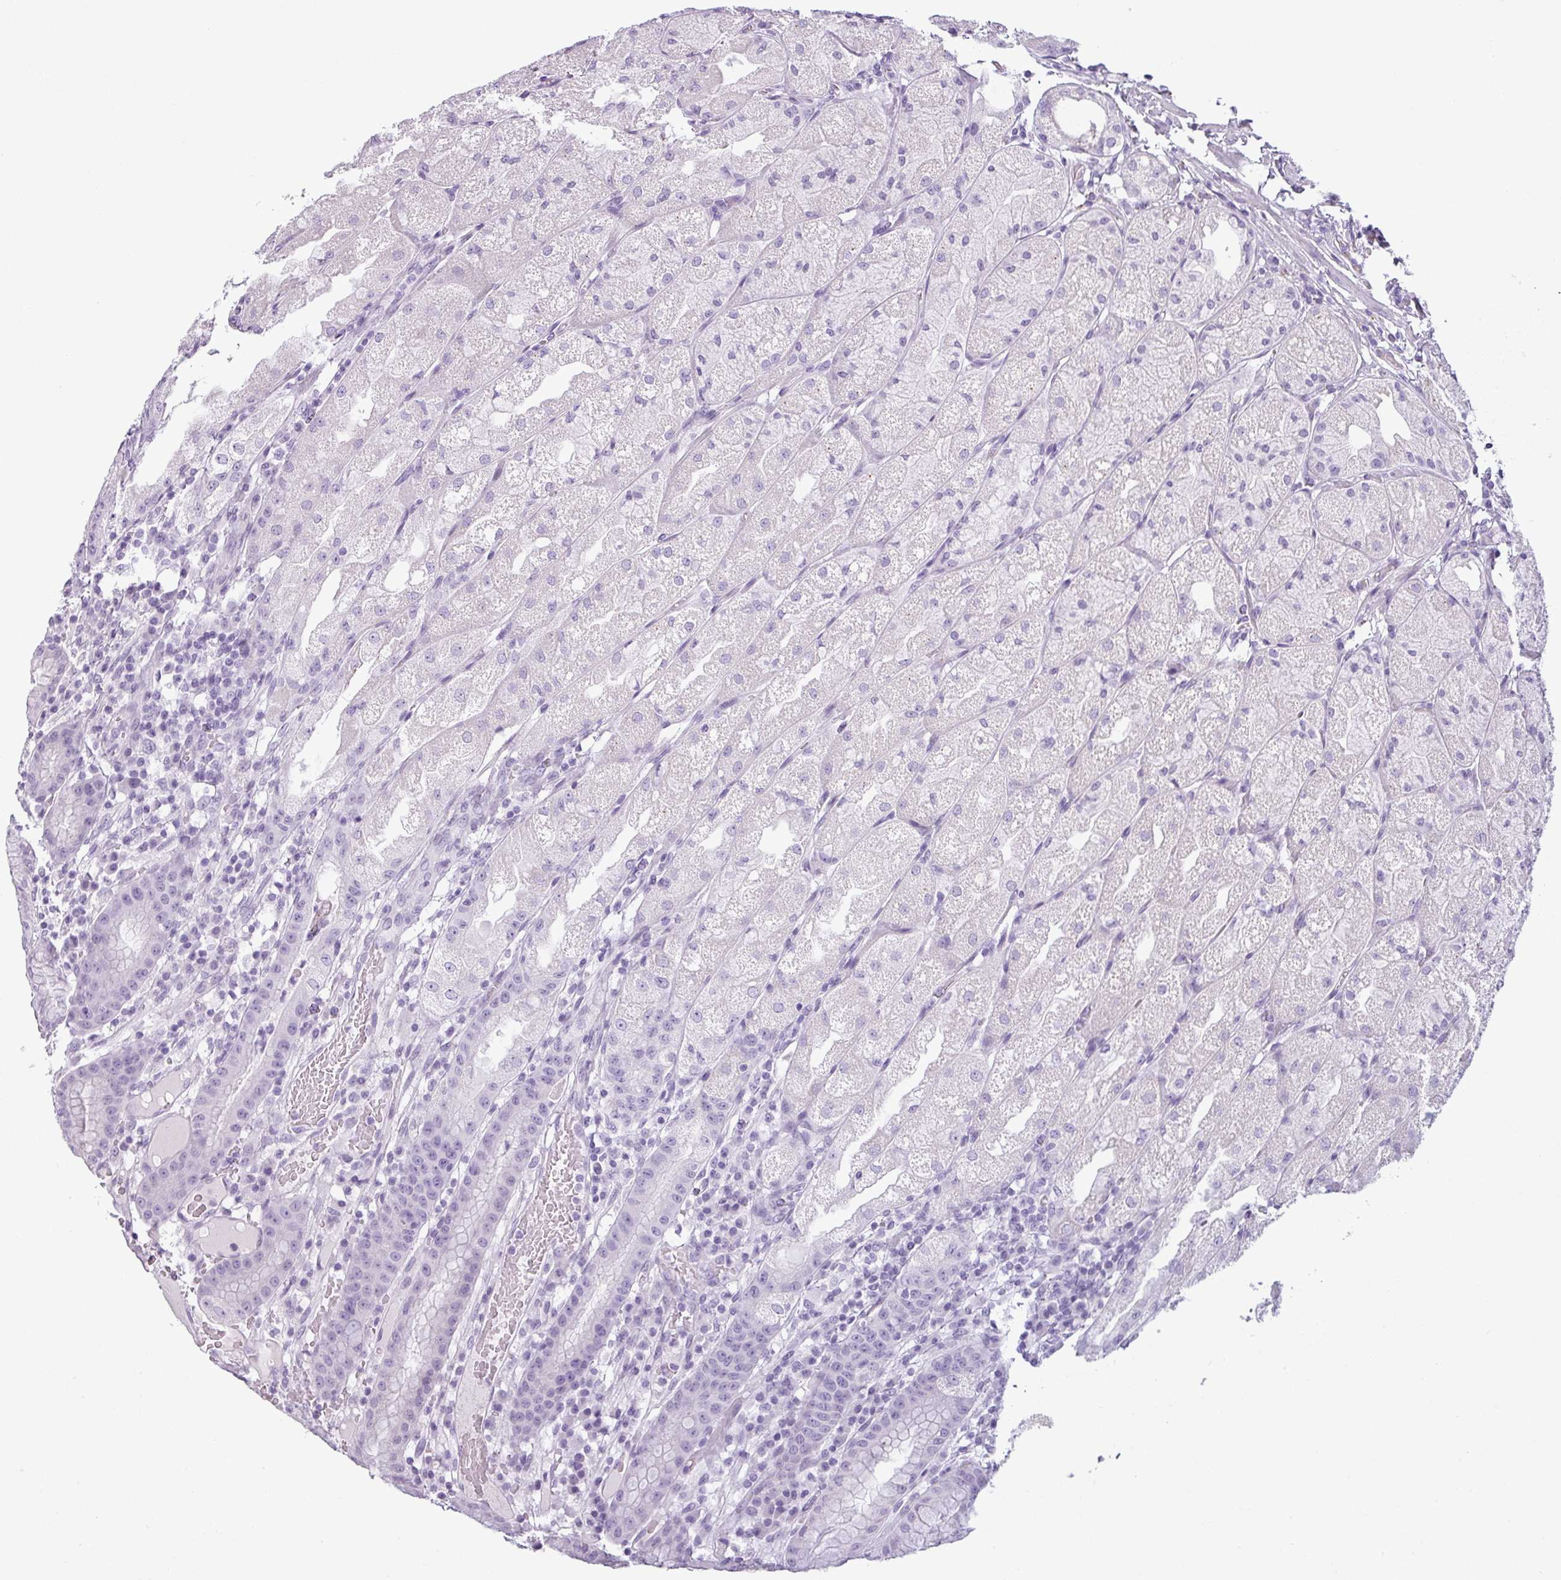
{"staining": {"intensity": "negative", "quantity": "none", "location": "none"}, "tissue": "stomach", "cell_type": "Glandular cells", "image_type": "normal", "snomed": [{"axis": "morphology", "description": "Normal tissue, NOS"}, {"axis": "topography", "description": "Stomach, upper"}], "caption": "A micrograph of human stomach is negative for staining in glandular cells.", "gene": "CDH16", "patient": {"sex": "male", "age": 52}}